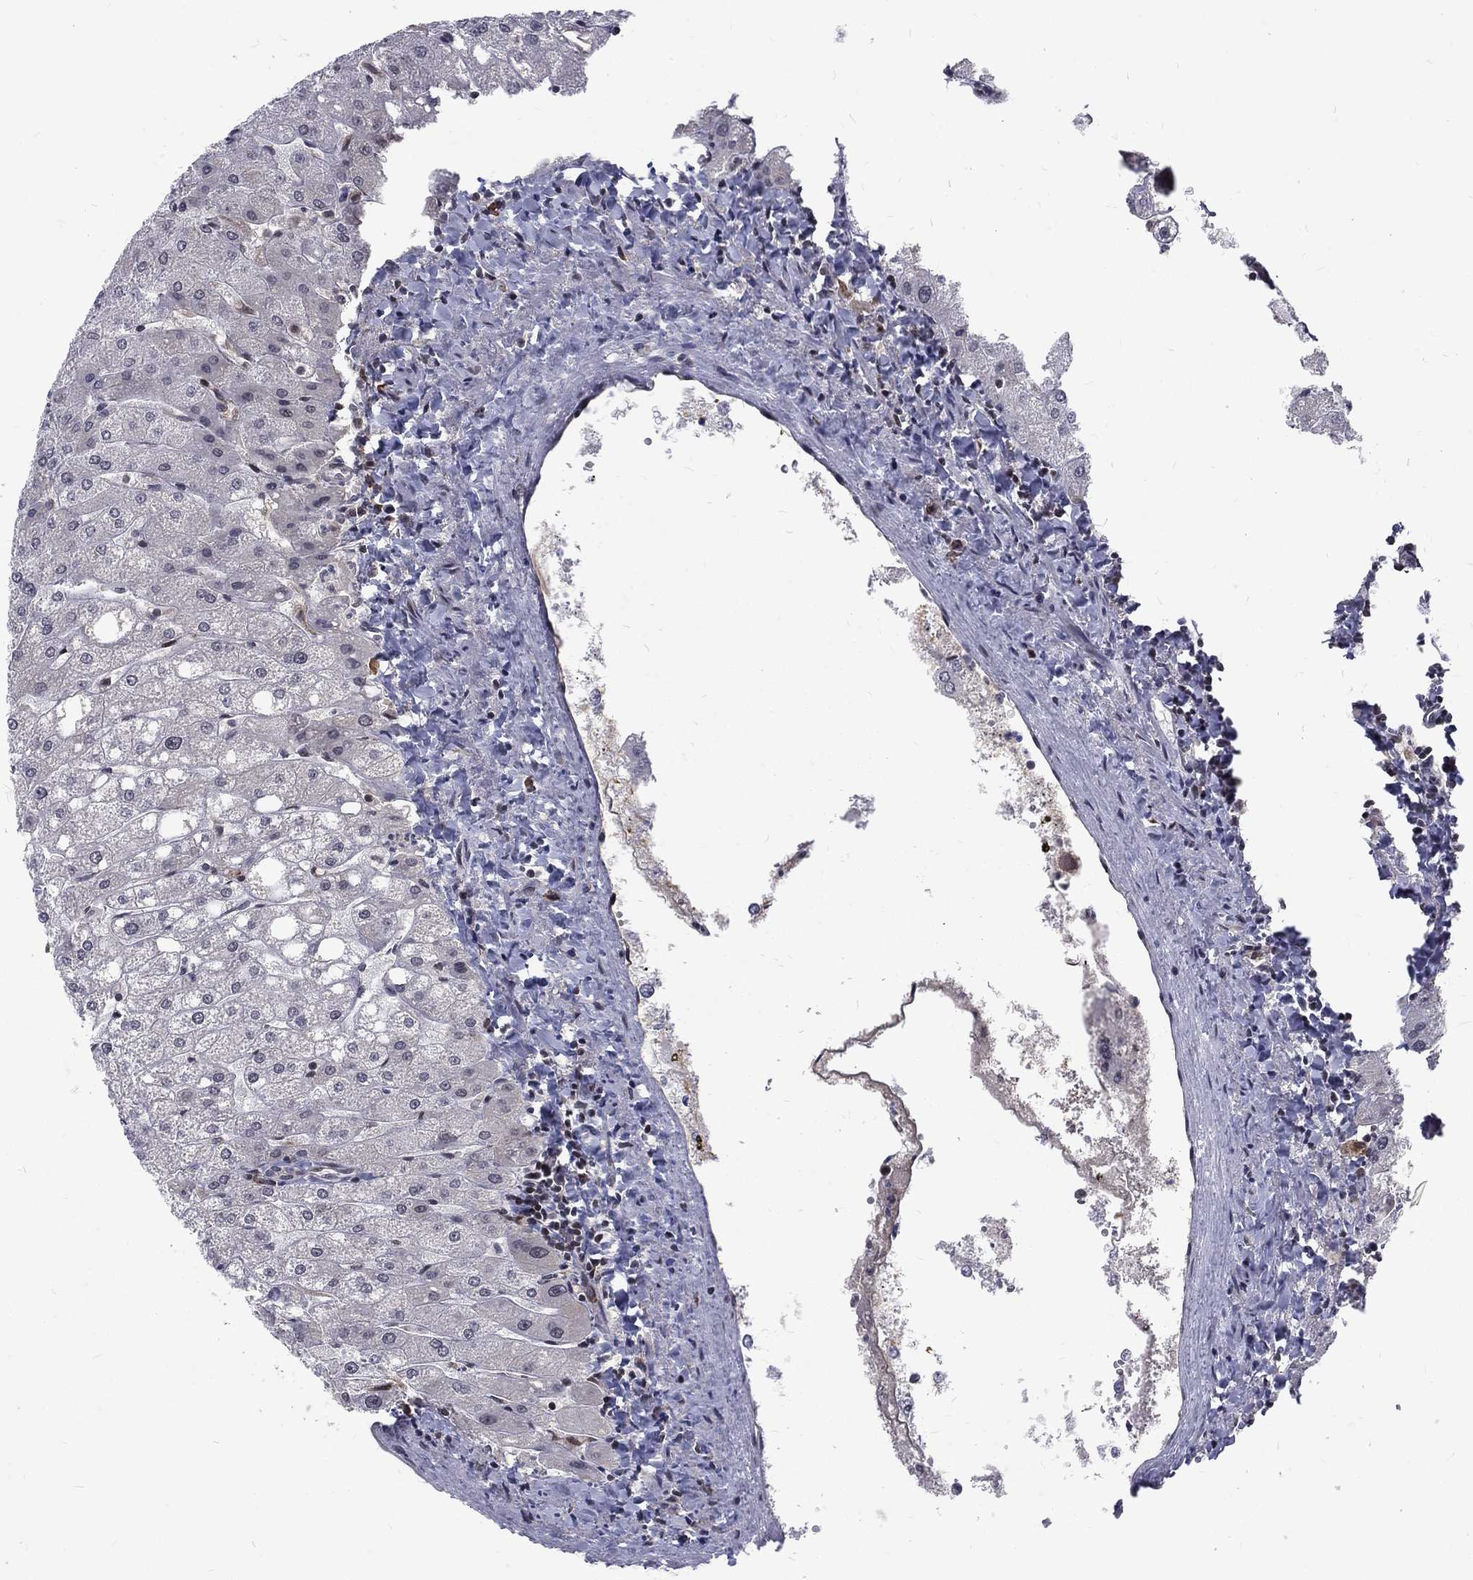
{"staining": {"intensity": "negative", "quantity": "none", "location": "none"}, "tissue": "liver", "cell_type": "Cholangiocytes", "image_type": "normal", "snomed": [{"axis": "morphology", "description": "Normal tissue, NOS"}, {"axis": "topography", "description": "Liver"}], "caption": "This is an IHC image of unremarkable liver. There is no staining in cholangiocytes.", "gene": "TCEAL1", "patient": {"sex": "male", "age": 67}}